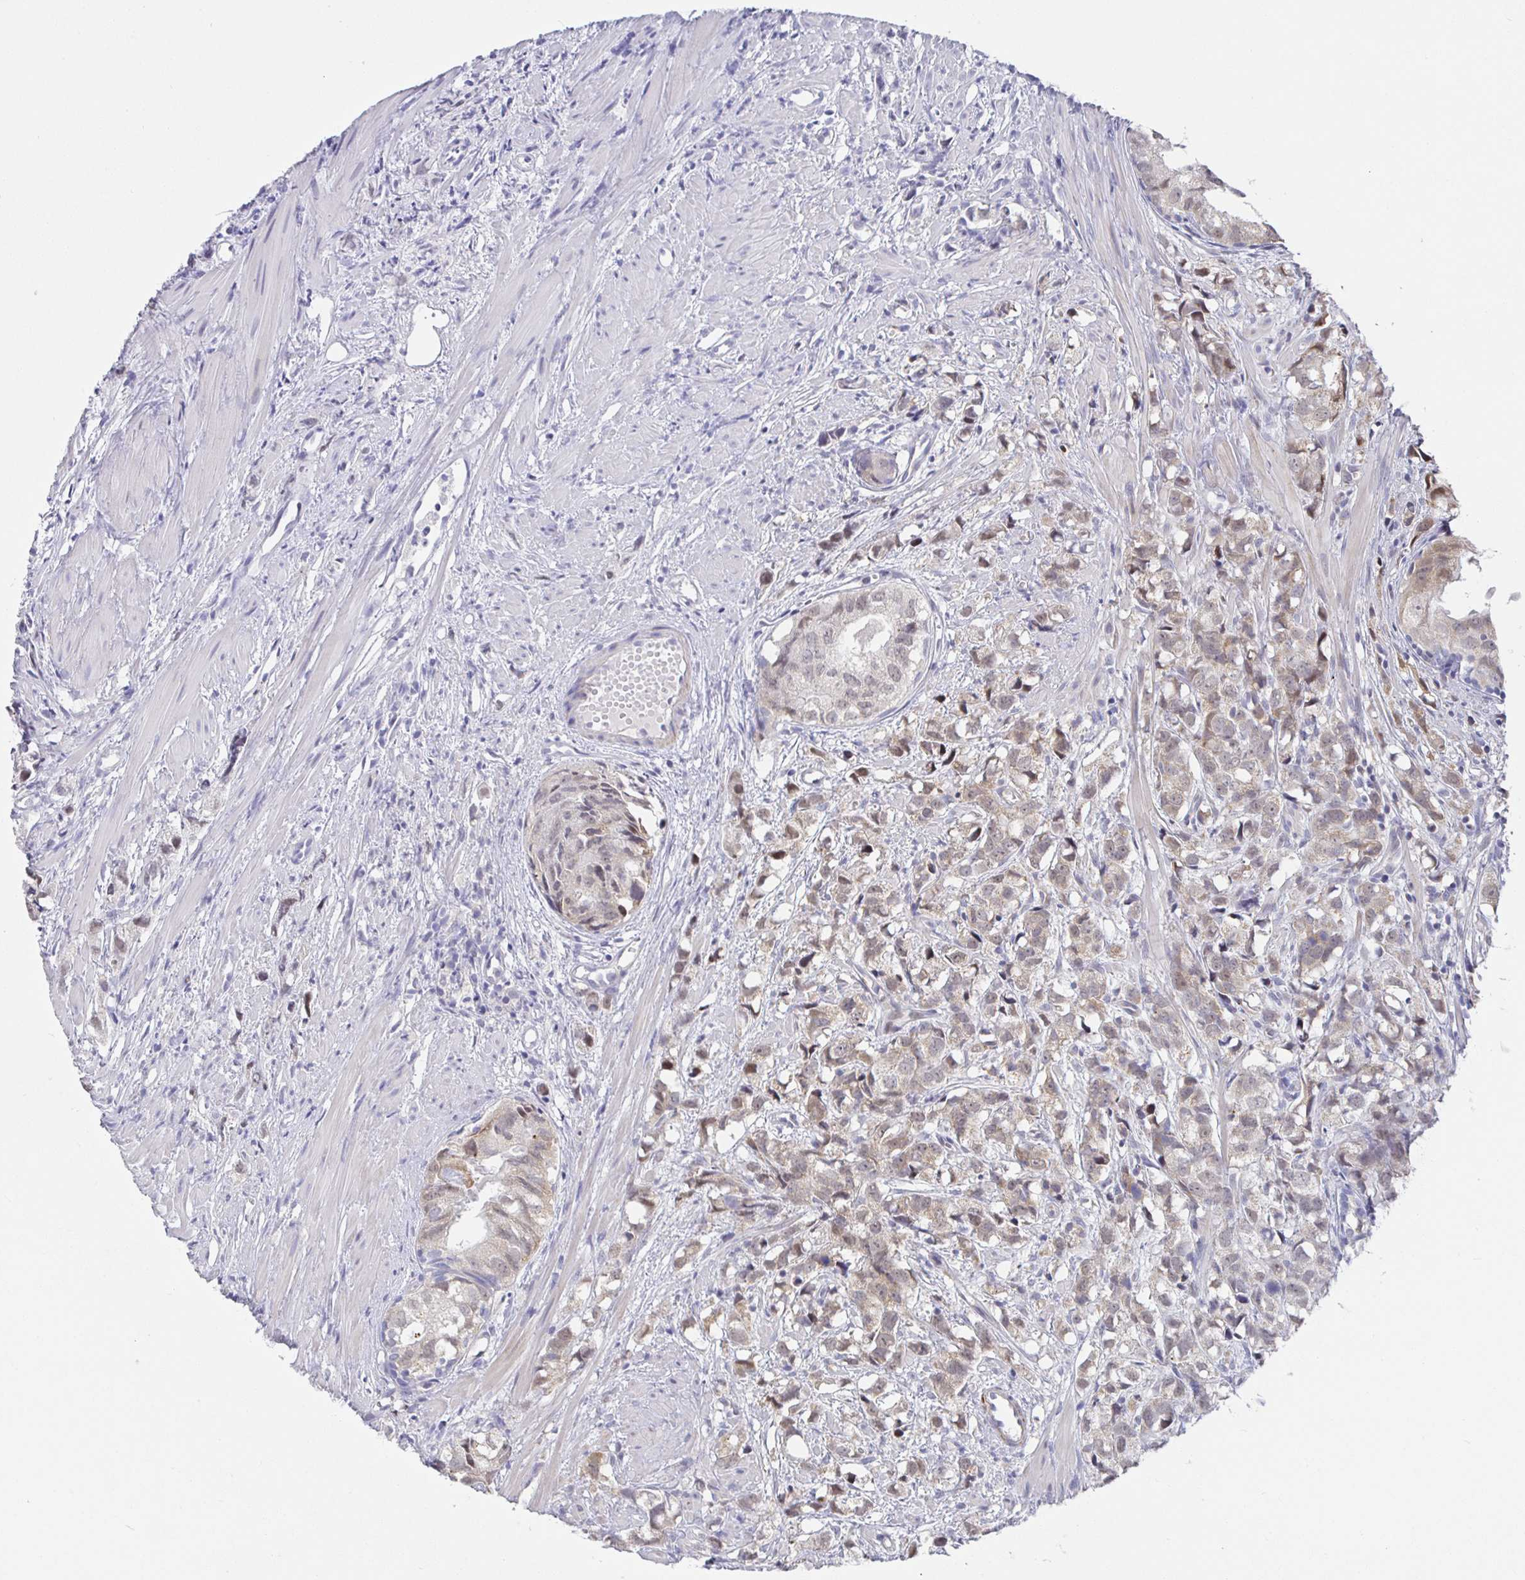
{"staining": {"intensity": "weak", "quantity": "25%-75%", "location": "cytoplasmic/membranous"}, "tissue": "prostate cancer", "cell_type": "Tumor cells", "image_type": "cancer", "snomed": [{"axis": "morphology", "description": "Adenocarcinoma, High grade"}, {"axis": "topography", "description": "Prostate"}], "caption": "Prostate cancer (high-grade adenocarcinoma) tissue reveals weak cytoplasmic/membranous positivity in approximately 25%-75% of tumor cells", "gene": "CIT", "patient": {"sex": "male", "age": 58}}